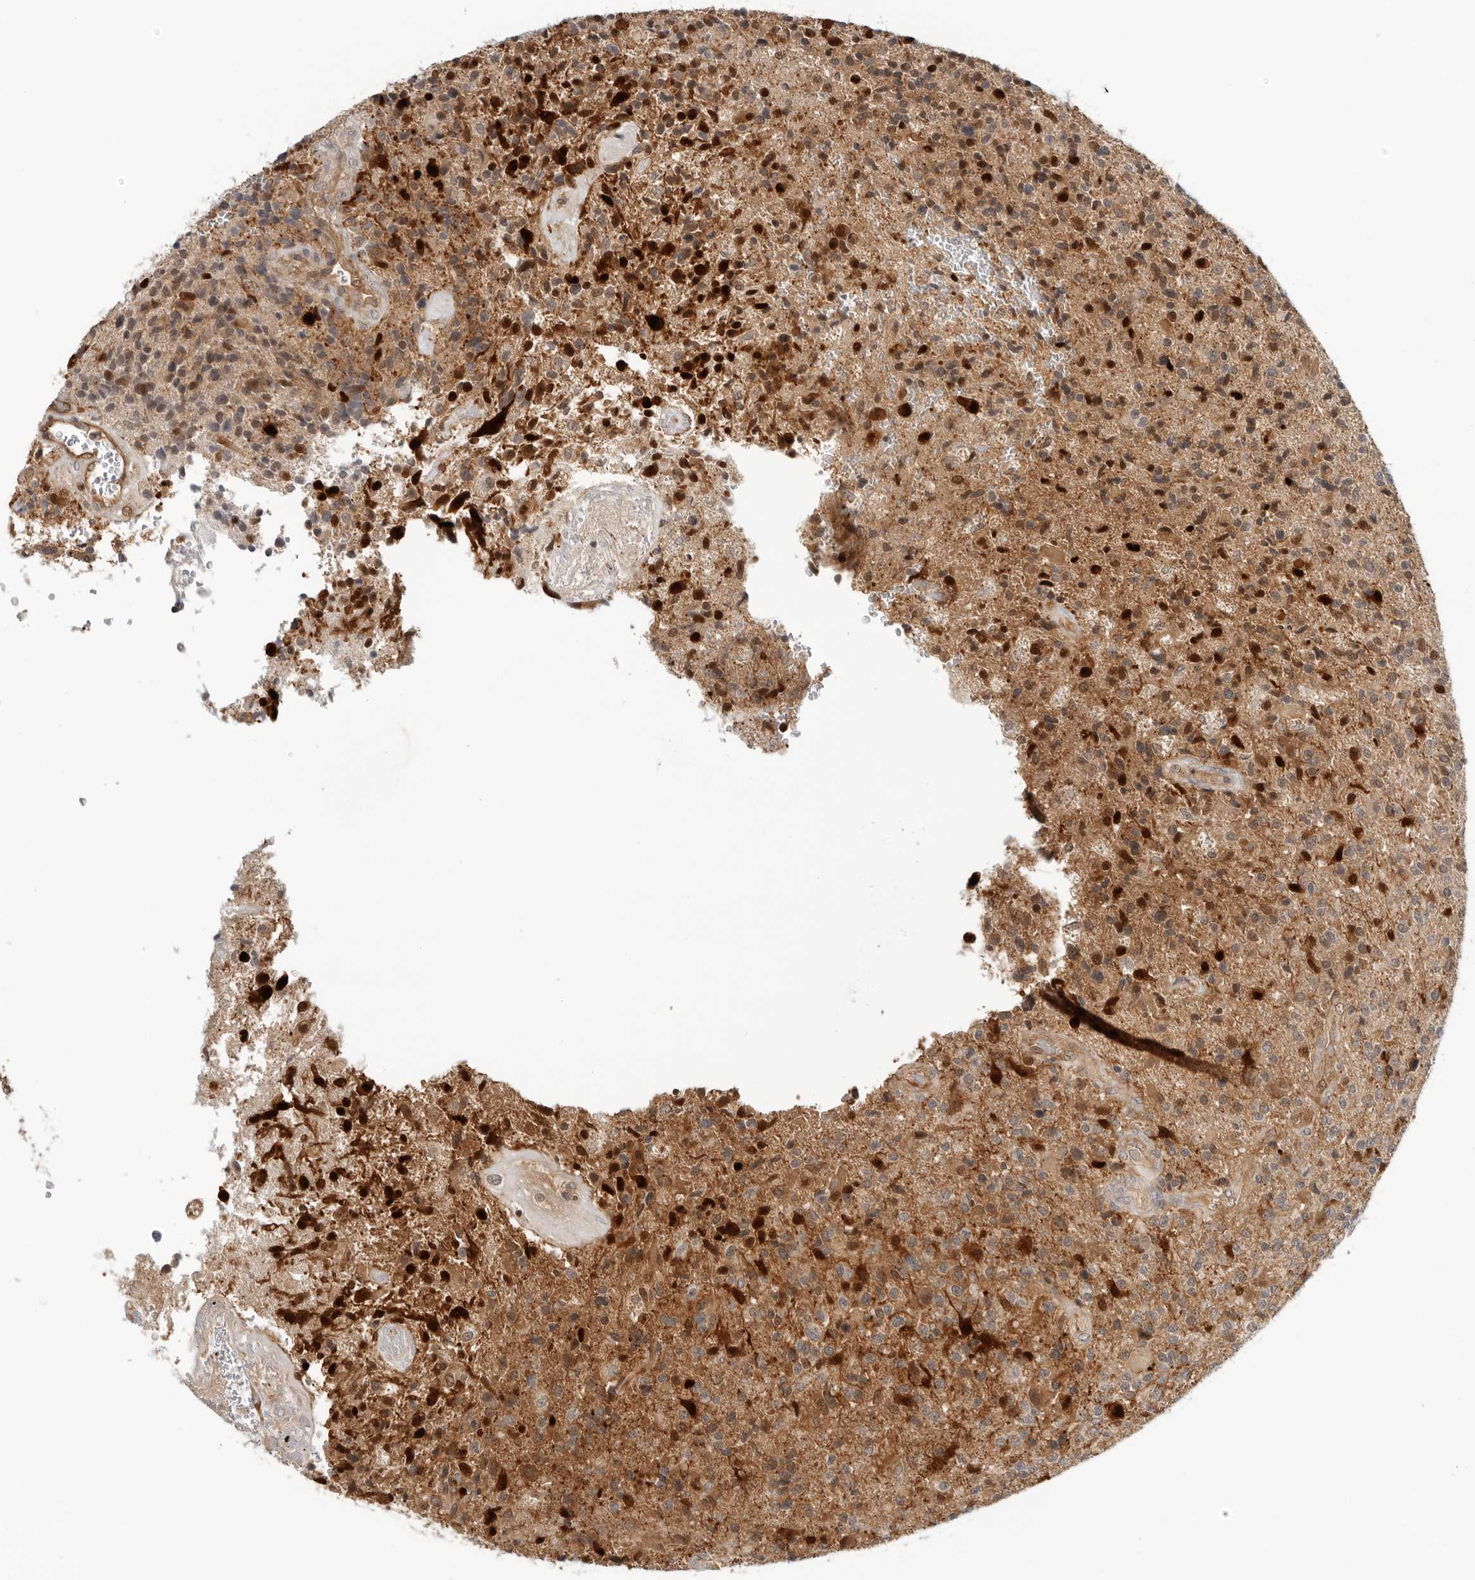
{"staining": {"intensity": "weak", "quantity": ">75%", "location": "cytoplasmic/membranous"}, "tissue": "glioma", "cell_type": "Tumor cells", "image_type": "cancer", "snomed": [{"axis": "morphology", "description": "Glioma, malignant, High grade"}, {"axis": "topography", "description": "Brain"}], "caption": "Tumor cells reveal low levels of weak cytoplasmic/membranous positivity in about >75% of cells in high-grade glioma (malignant).", "gene": "SUGCT", "patient": {"sex": "male", "age": 72}}